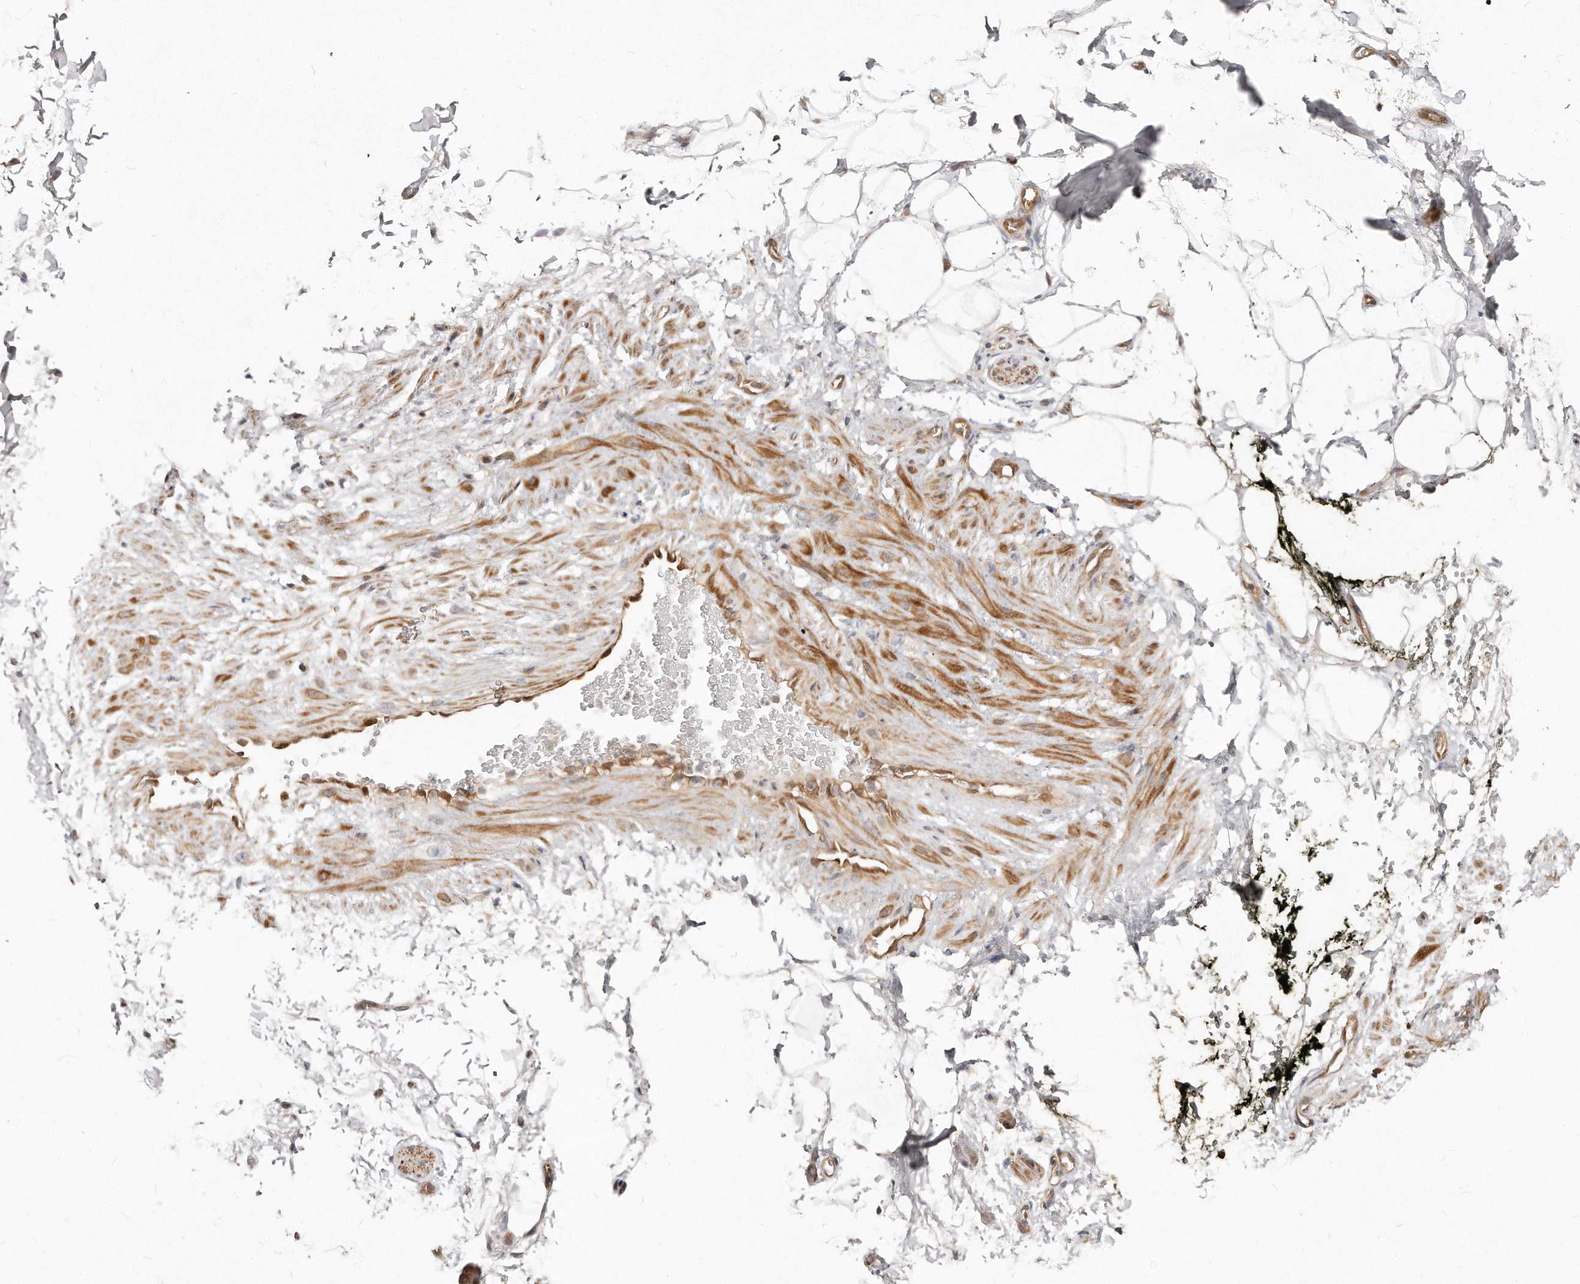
{"staining": {"intensity": "negative", "quantity": "none", "location": "none"}, "tissue": "adipose tissue", "cell_type": "Adipocytes", "image_type": "normal", "snomed": [{"axis": "morphology", "description": "Normal tissue, NOS"}, {"axis": "morphology", "description": "Adenocarcinoma, NOS"}, {"axis": "topography", "description": "Pancreas"}, {"axis": "topography", "description": "Peripheral nerve tissue"}], "caption": "Micrograph shows no protein staining in adipocytes of benign adipose tissue. (DAB IHC visualized using brightfield microscopy, high magnification).", "gene": "GBP4", "patient": {"sex": "male", "age": 59}}